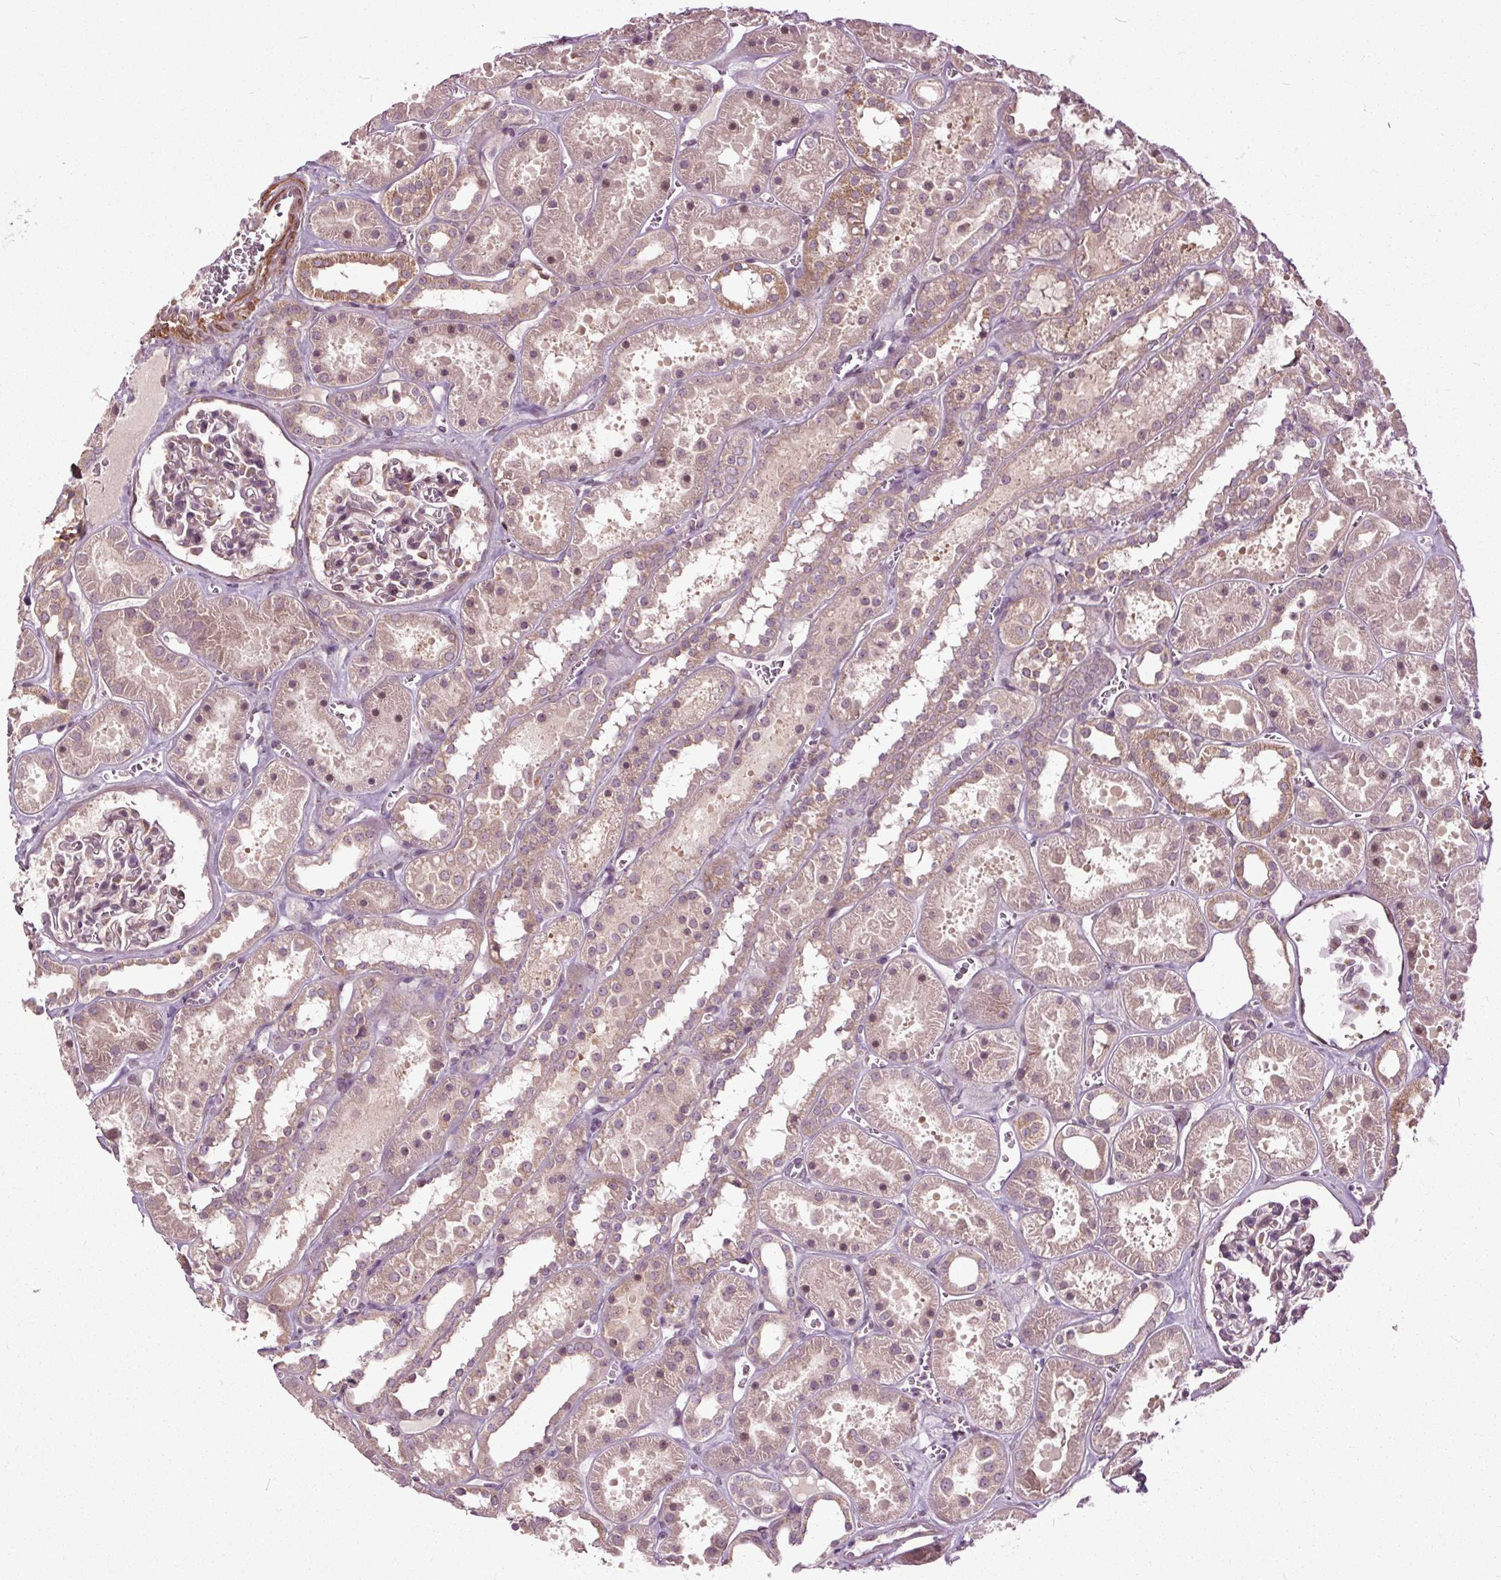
{"staining": {"intensity": "negative", "quantity": "none", "location": "none"}, "tissue": "kidney", "cell_type": "Cells in glomeruli", "image_type": "normal", "snomed": [{"axis": "morphology", "description": "Normal tissue, NOS"}, {"axis": "topography", "description": "Kidney"}], "caption": "Cells in glomeruli show no significant protein expression in normal kidney. (Brightfield microscopy of DAB immunohistochemistry at high magnification).", "gene": "HAUS5", "patient": {"sex": "female", "age": 41}}